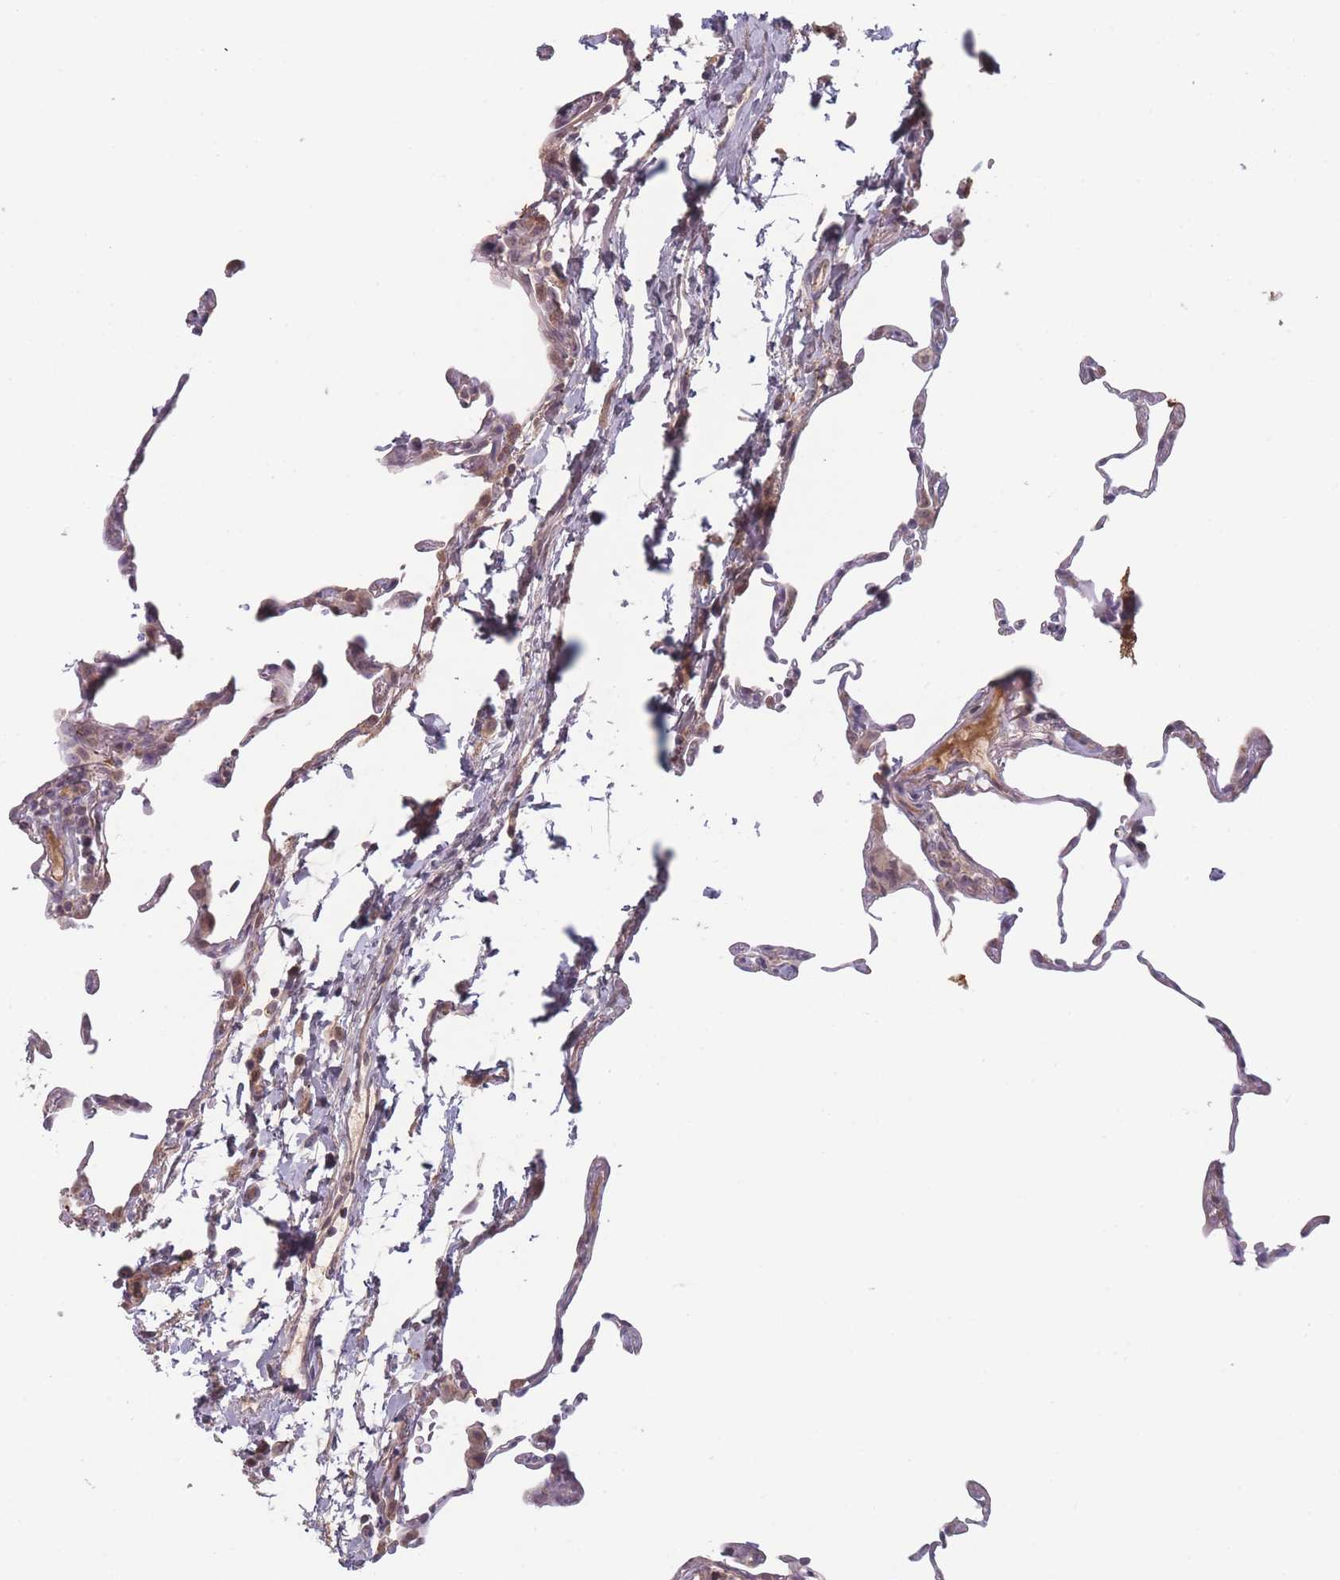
{"staining": {"intensity": "weak", "quantity": "<25%", "location": "cytoplasmic/membranous"}, "tissue": "lung", "cell_type": "Alveolar cells", "image_type": "normal", "snomed": [{"axis": "morphology", "description": "Normal tissue, NOS"}, {"axis": "topography", "description": "Lung"}], "caption": "Immunohistochemistry of normal lung displays no staining in alveolar cells. Nuclei are stained in blue.", "gene": "TMEM232", "patient": {"sex": "female", "age": 57}}